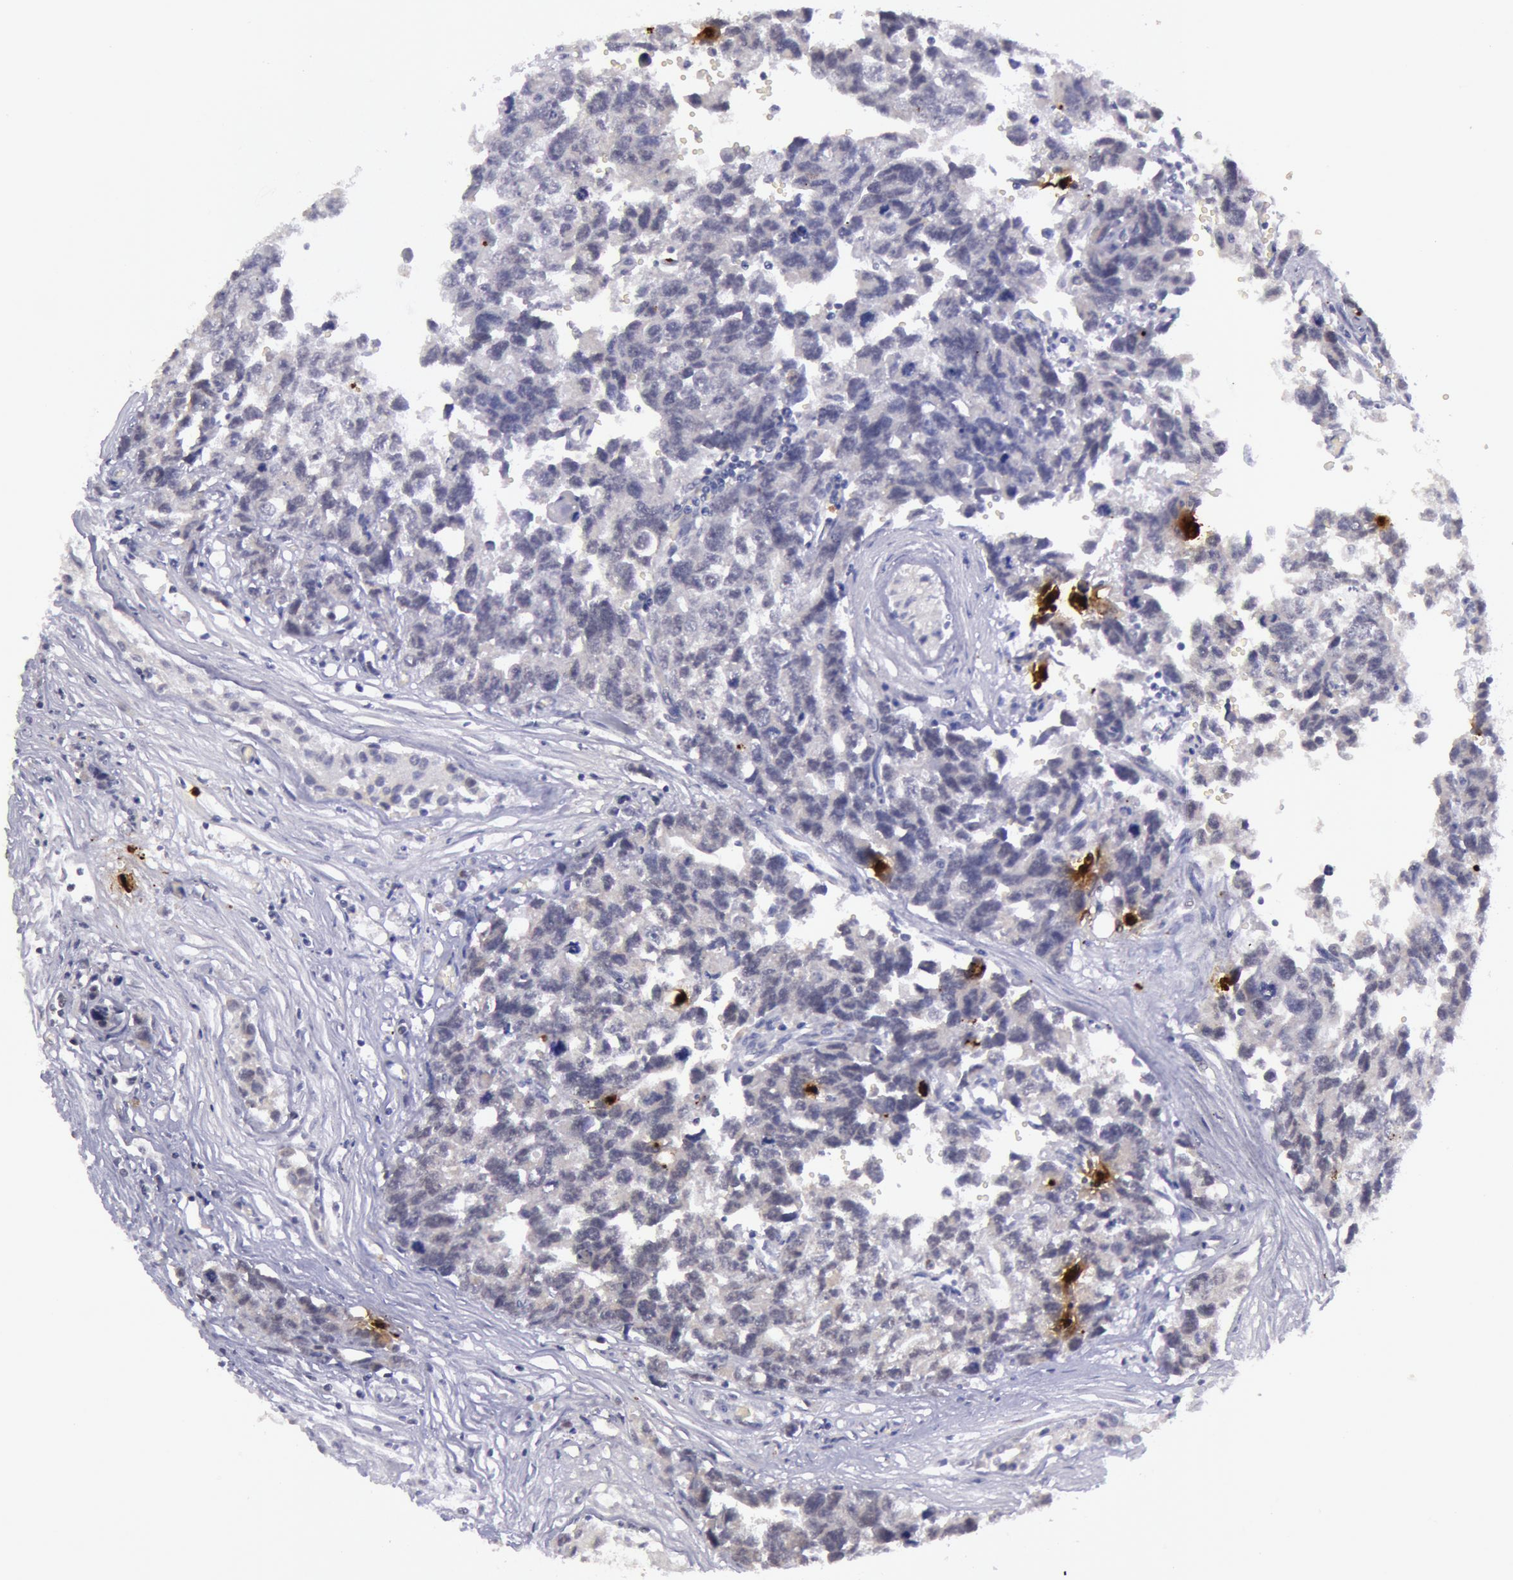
{"staining": {"intensity": "negative", "quantity": "none", "location": "none"}, "tissue": "testis cancer", "cell_type": "Tumor cells", "image_type": "cancer", "snomed": [{"axis": "morphology", "description": "Carcinoma, Embryonal, NOS"}, {"axis": "topography", "description": "Testis"}], "caption": "Image shows no protein staining in tumor cells of embryonal carcinoma (testis) tissue. The staining is performed using DAB (3,3'-diaminobenzidine) brown chromogen with nuclei counter-stained in using hematoxylin.", "gene": "KDM6A", "patient": {"sex": "male", "age": 31}}